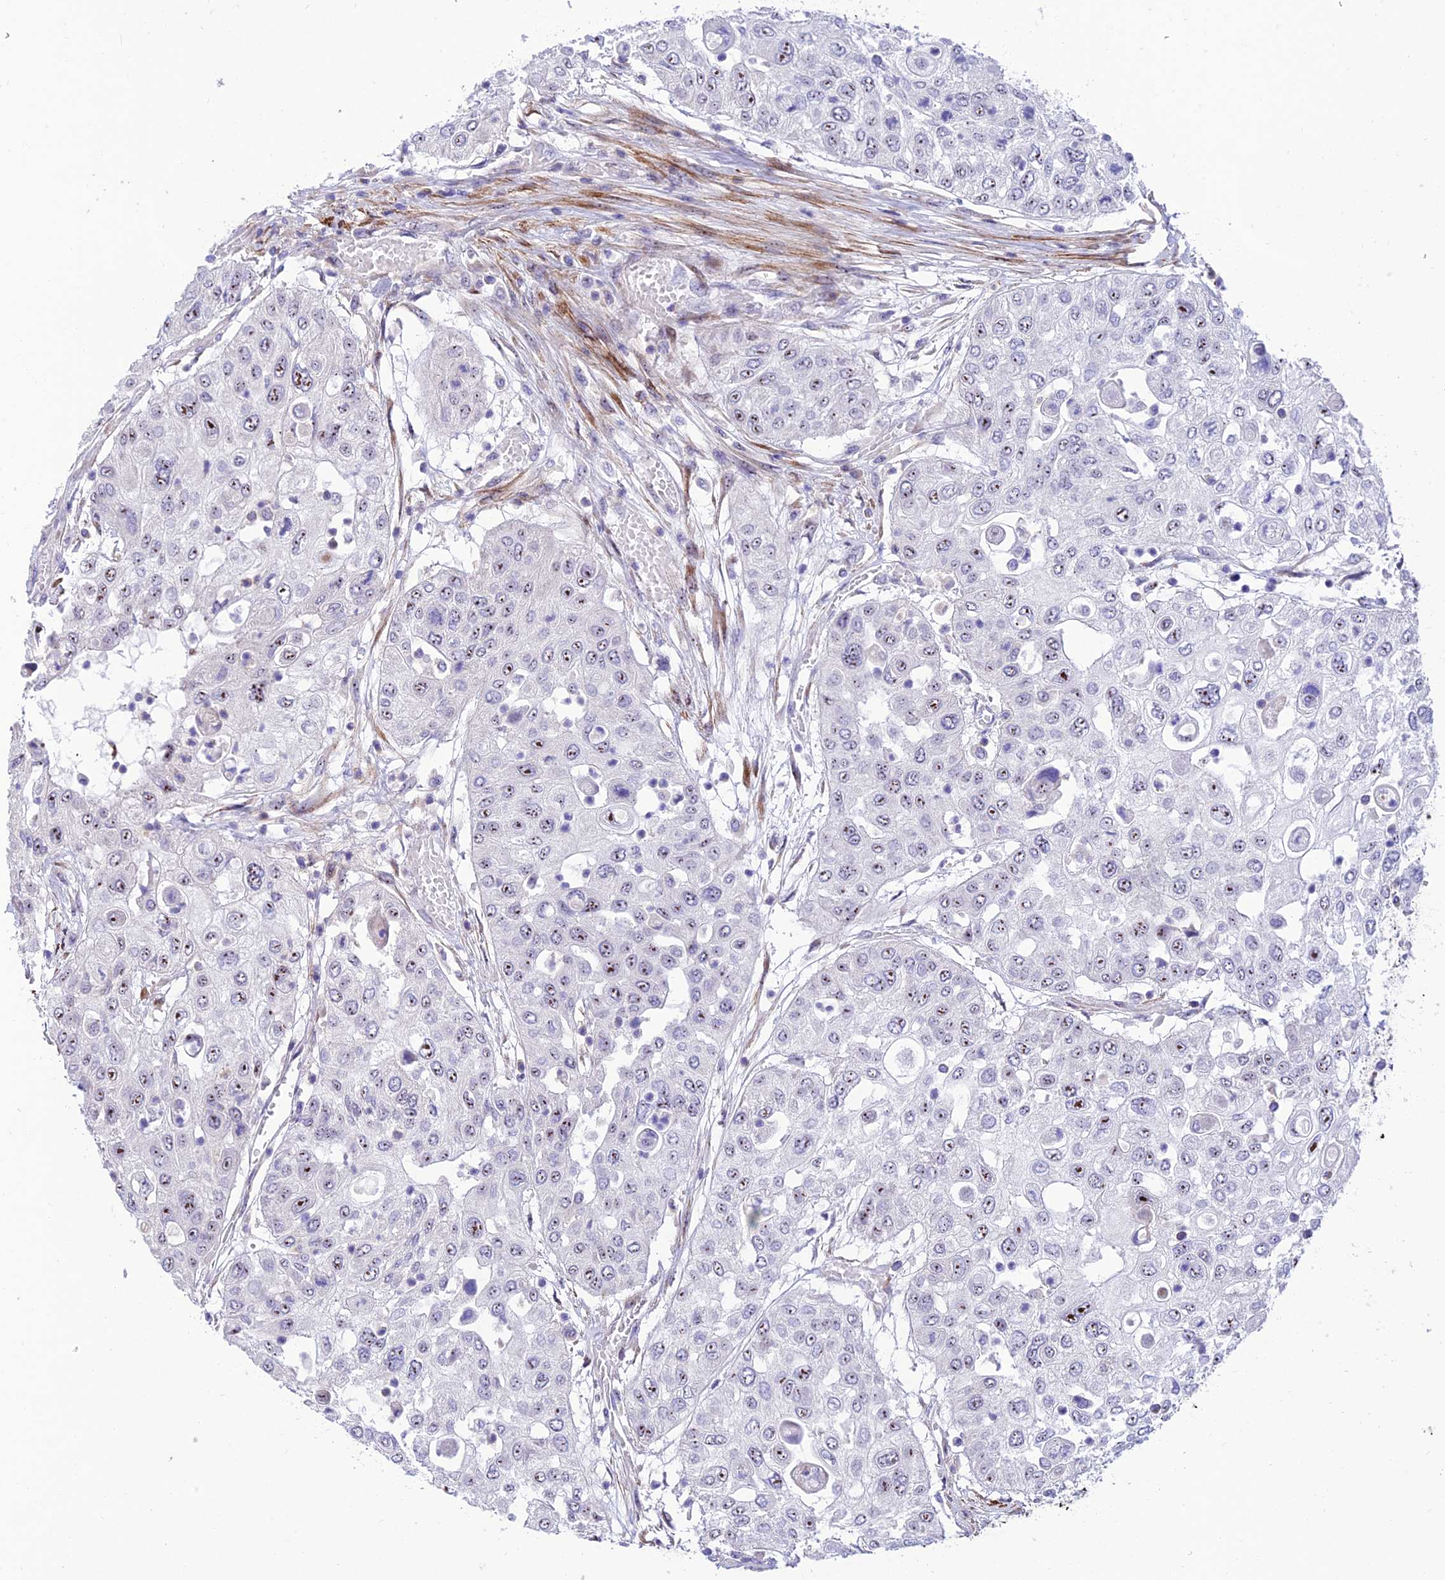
{"staining": {"intensity": "moderate", "quantity": "25%-75%", "location": "nuclear"}, "tissue": "urothelial cancer", "cell_type": "Tumor cells", "image_type": "cancer", "snomed": [{"axis": "morphology", "description": "Urothelial carcinoma, High grade"}, {"axis": "topography", "description": "Urinary bladder"}], "caption": "Immunohistochemistry (IHC) of human urothelial cancer shows medium levels of moderate nuclear staining in approximately 25%-75% of tumor cells. (Brightfield microscopy of DAB IHC at high magnification).", "gene": "KBTBD7", "patient": {"sex": "female", "age": 79}}